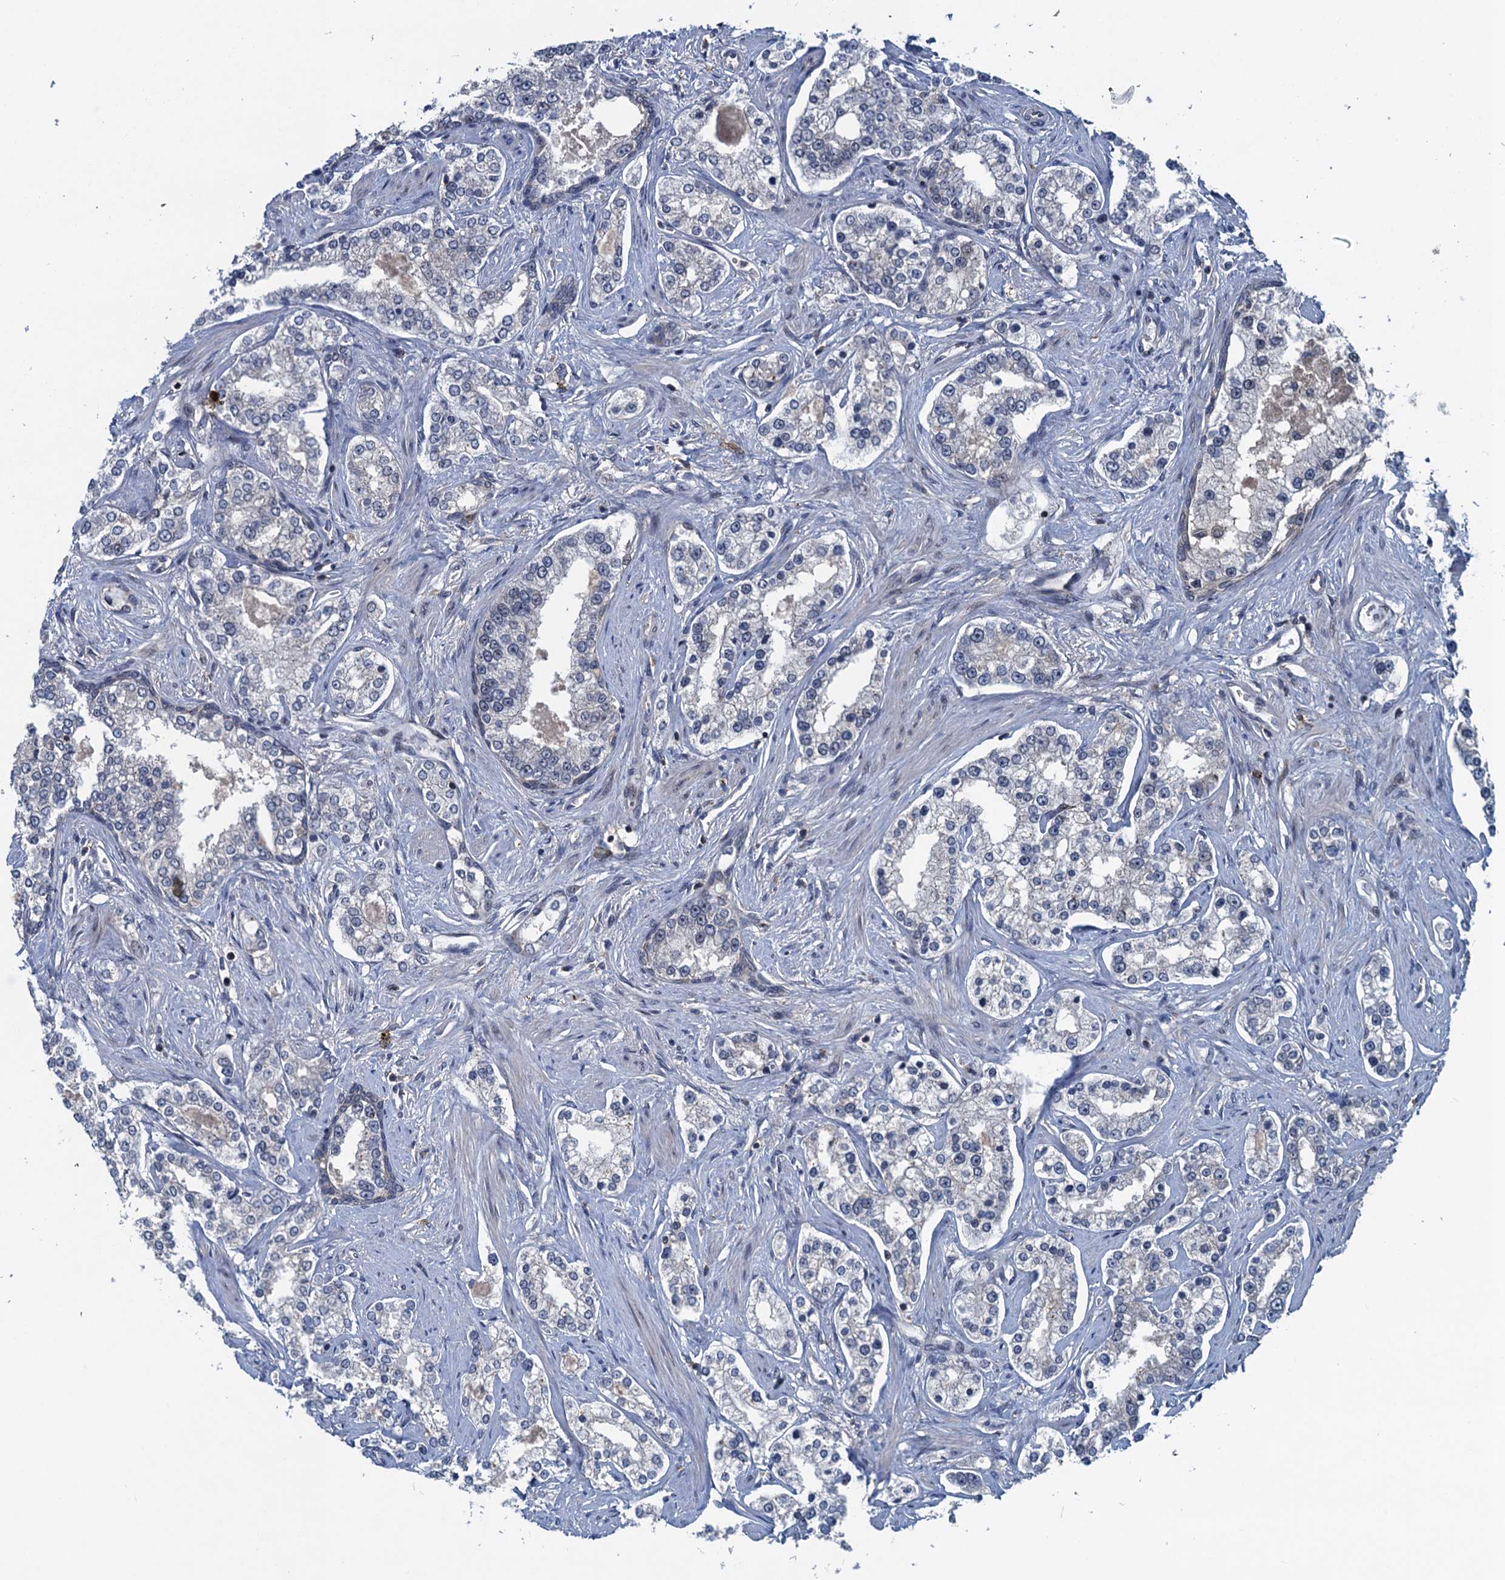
{"staining": {"intensity": "negative", "quantity": "none", "location": "none"}, "tissue": "prostate cancer", "cell_type": "Tumor cells", "image_type": "cancer", "snomed": [{"axis": "morphology", "description": "Normal tissue, NOS"}, {"axis": "morphology", "description": "Adenocarcinoma, High grade"}, {"axis": "topography", "description": "Prostate"}], "caption": "A high-resolution histopathology image shows immunohistochemistry (IHC) staining of prostate high-grade adenocarcinoma, which shows no significant staining in tumor cells.", "gene": "RNF165", "patient": {"sex": "male", "age": 83}}